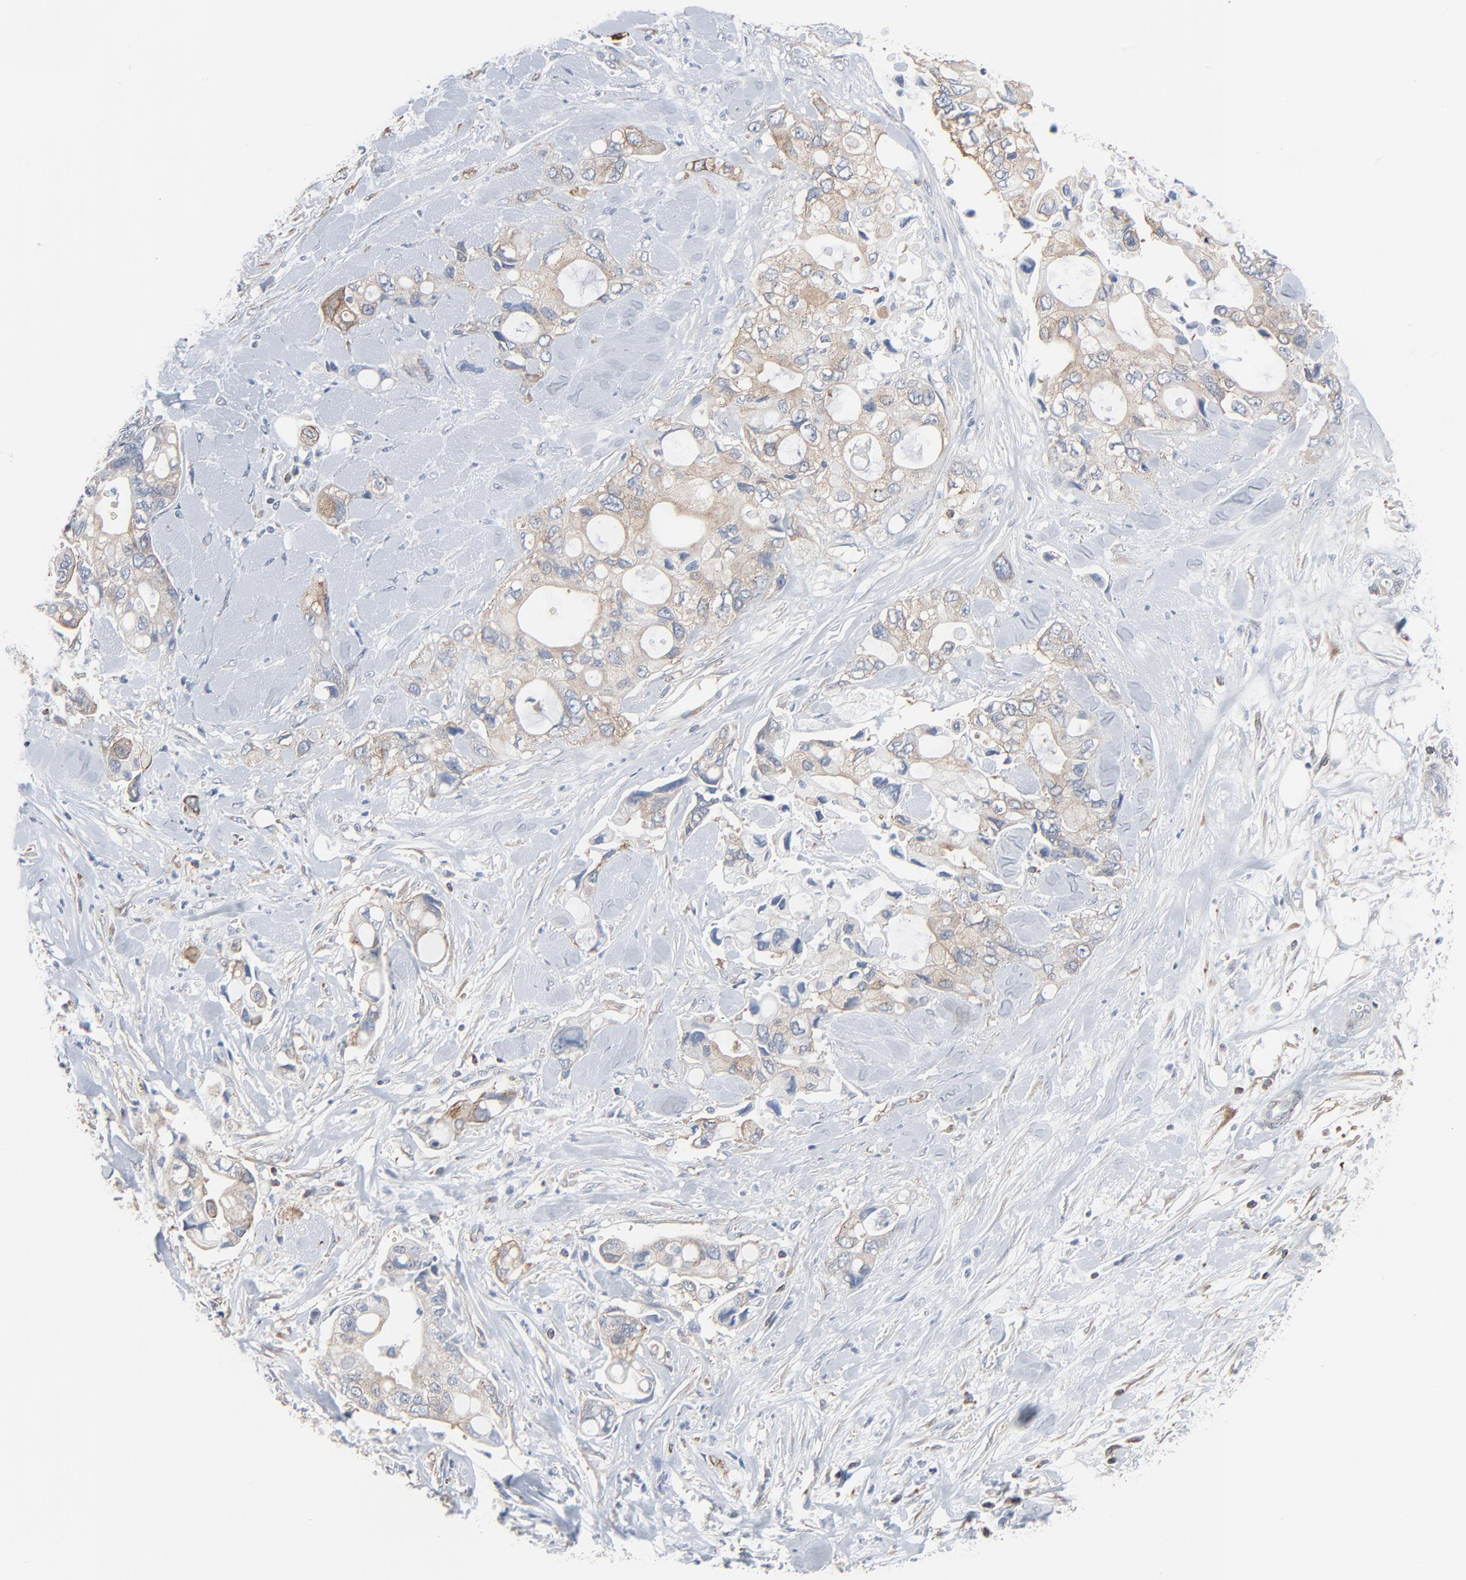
{"staining": {"intensity": "moderate", "quantity": ">75%", "location": "cytoplasmic/membranous"}, "tissue": "pancreatic cancer", "cell_type": "Tumor cells", "image_type": "cancer", "snomed": [{"axis": "morphology", "description": "Adenocarcinoma, NOS"}, {"axis": "topography", "description": "Pancreas"}], "caption": "Immunohistochemical staining of human adenocarcinoma (pancreatic) displays medium levels of moderate cytoplasmic/membranous positivity in about >75% of tumor cells. The staining was performed using DAB to visualize the protein expression in brown, while the nuclei were stained in blue with hematoxylin (Magnification: 20x).", "gene": "OPTN", "patient": {"sex": "male", "age": 70}}